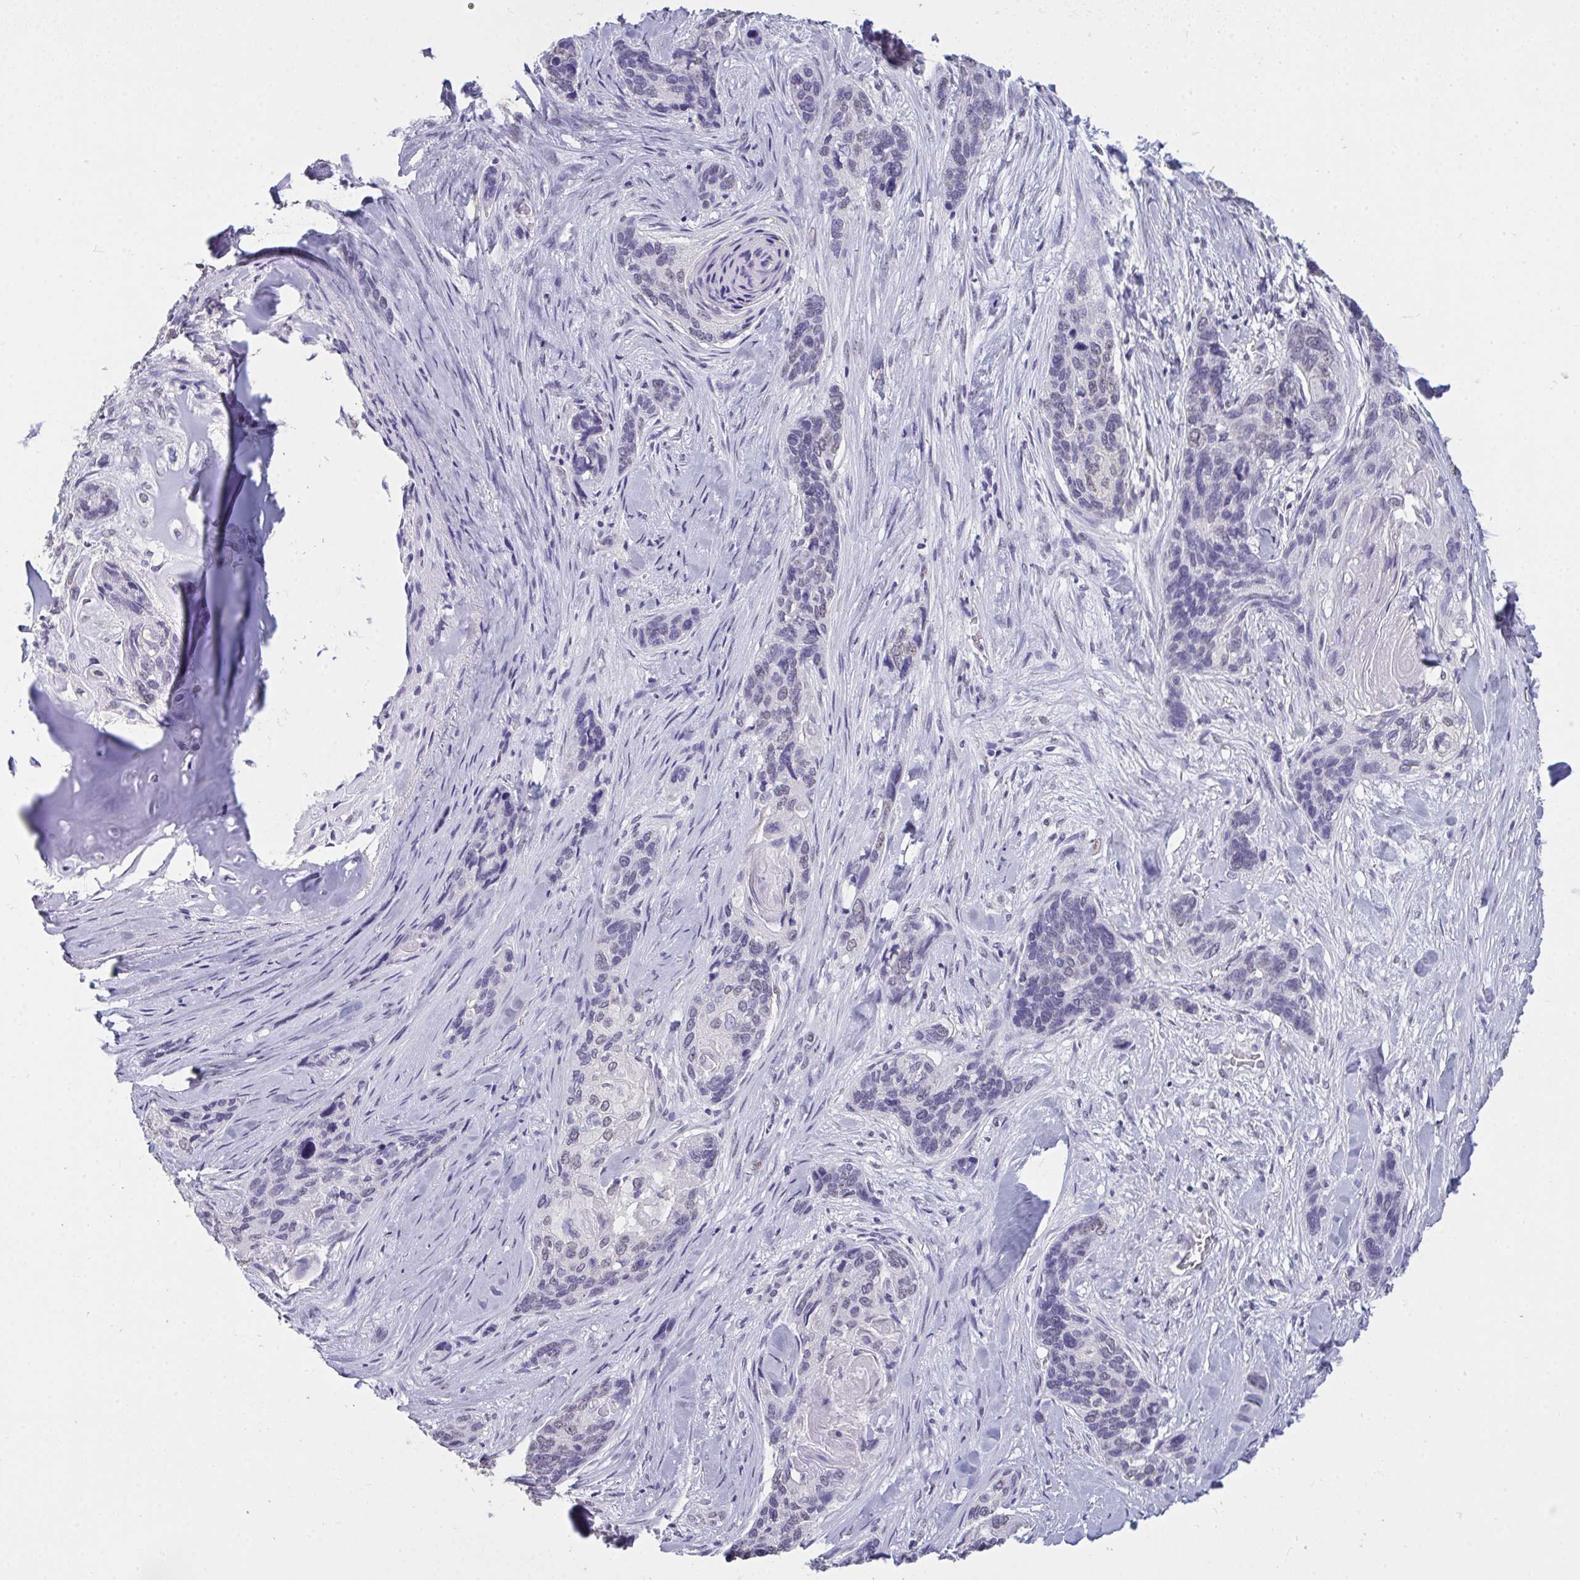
{"staining": {"intensity": "negative", "quantity": "none", "location": "none"}, "tissue": "lung cancer", "cell_type": "Tumor cells", "image_type": "cancer", "snomed": [{"axis": "morphology", "description": "Squamous cell carcinoma, NOS"}, {"axis": "morphology", "description": "Squamous cell carcinoma, metastatic, NOS"}, {"axis": "topography", "description": "Lymph node"}, {"axis": "topography", "description": "Lung"}], "caption": "Lung squamous cell carcinoma was stained to show a protein in brown. There is no significant staining in tumor cells.", "gene": "SEMA6B", "patient": {"sex": "male", "age": 41}}